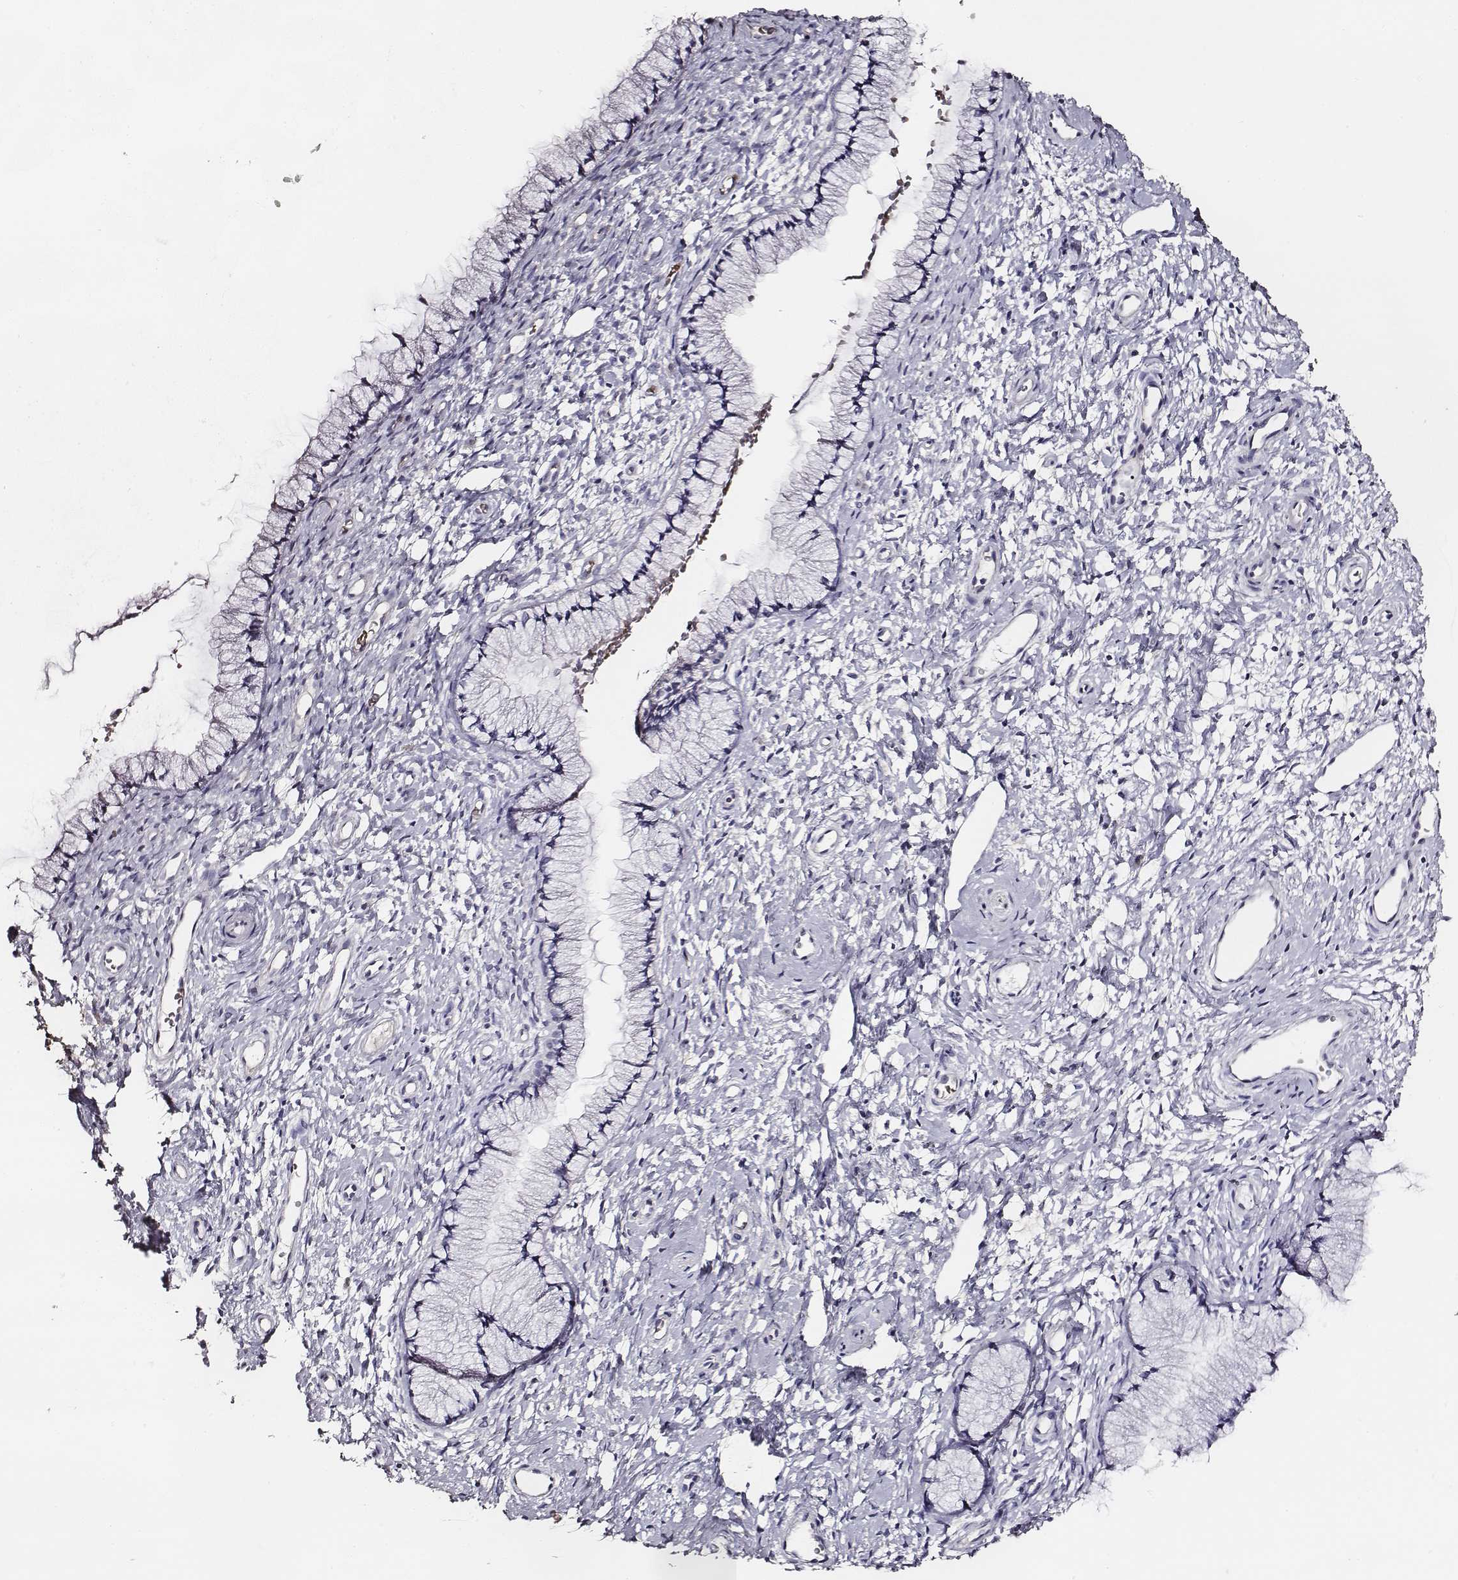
{"staining": {"intensity": "negative", "quantity": "none", "location": "none"}, "tissue": "cervix", "cell_type": "Glandular cells", "image_type": "normal", "snomed": [{"axis": "morphology", "description": "Normal tissue, NOS"}, {"axis": "topography", "description": "Cervix"}], "caption": "Immunohistochemistry (IHC) of unremarkable human cervix shows no positivity in glandular cells.", "gene": "AADAT", "patient": {"sex": "female", "age": 36}}